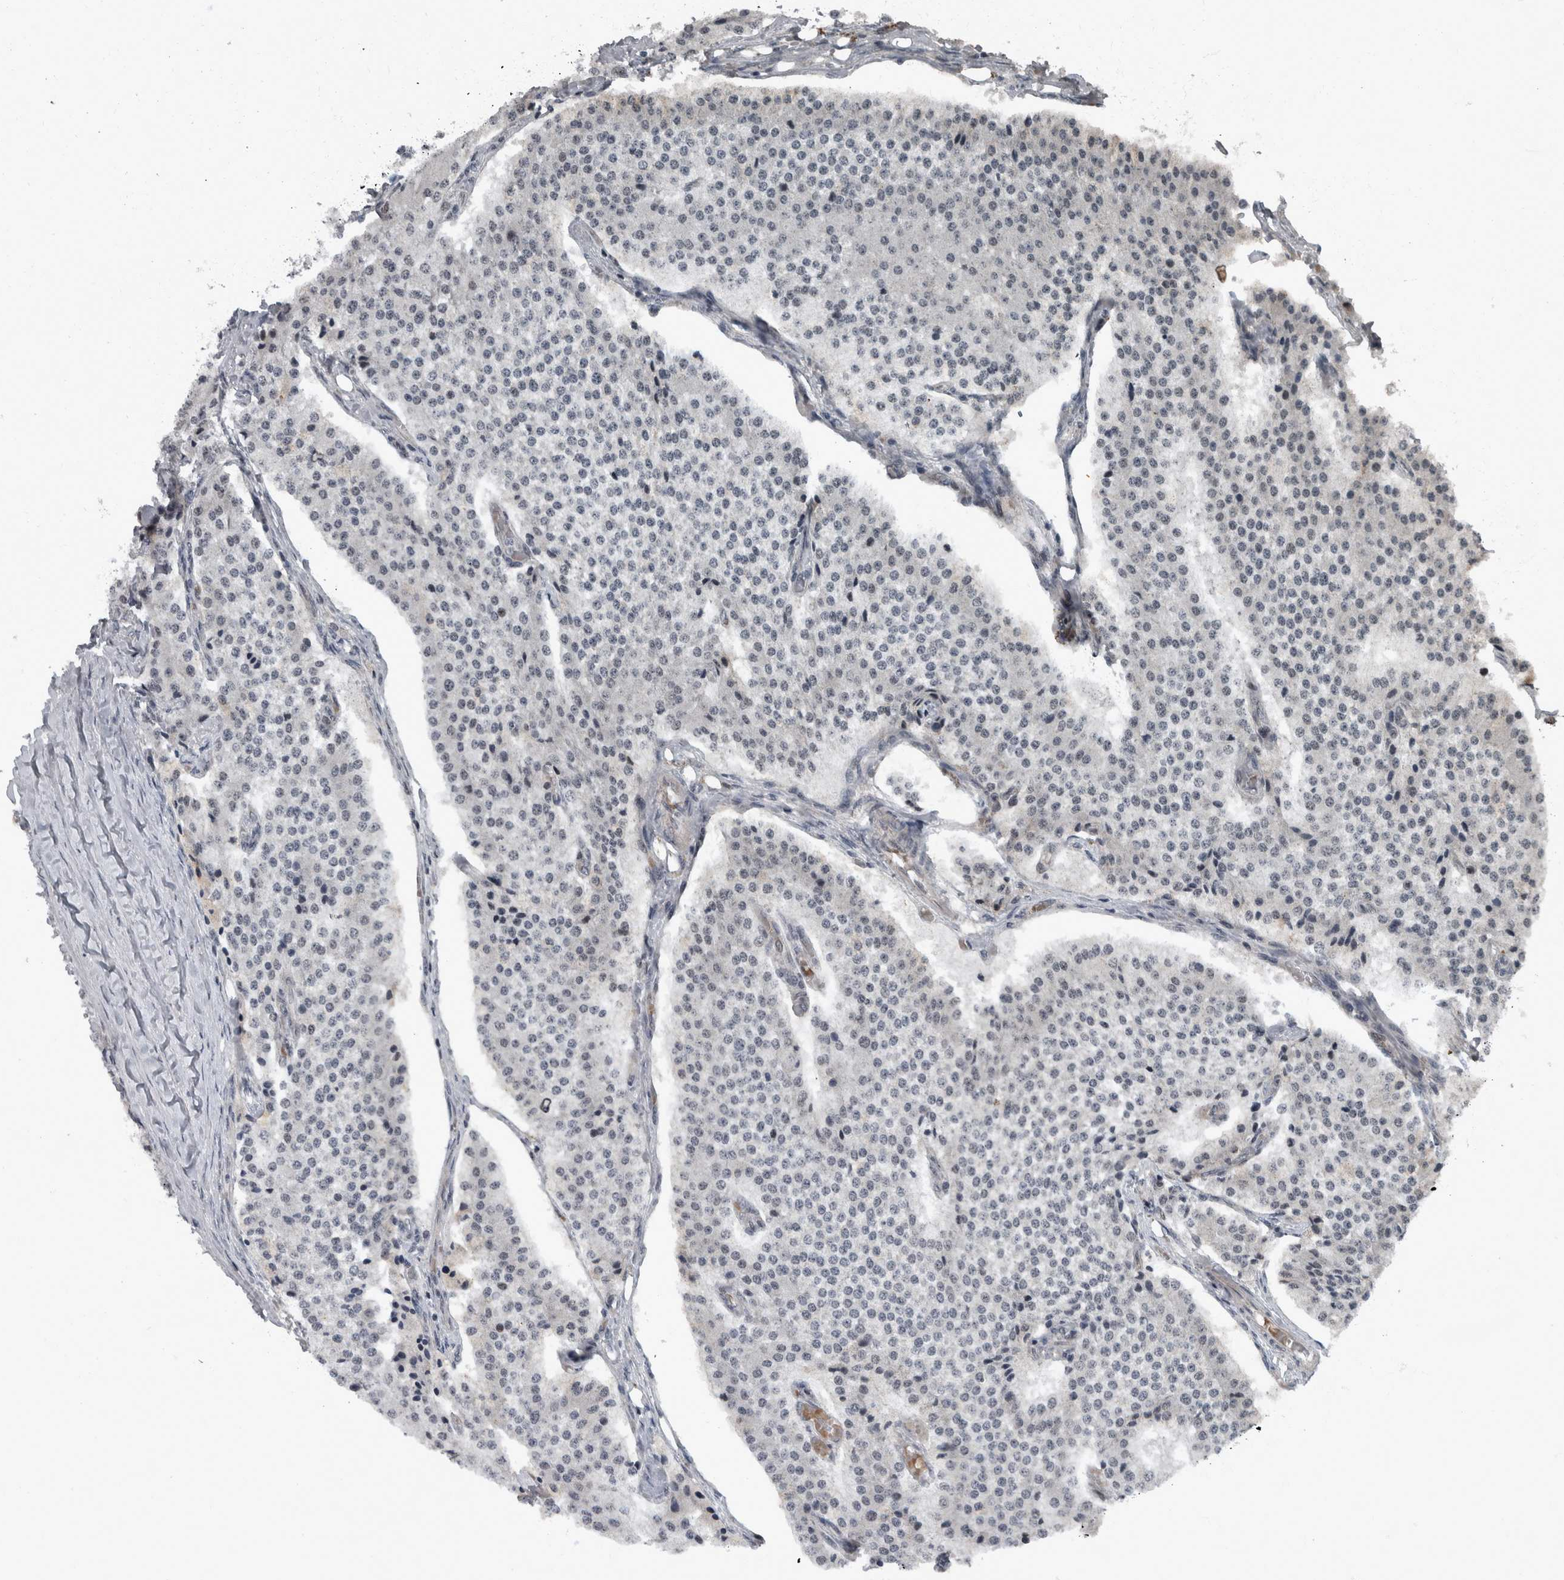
{"staining": {"intensity": "negative", "quantity": "none", "location": "none"}, "tissue": "carcinoid", "cell_type": "Tumor cells", "image_type": "cancer", "snomed": [{"axis": "morphology", "description": "Carcinoid, malignant, NOS"}, {"axis": "topography", "description": "Colon"}], "caption": "DAB (3,3'-diaminobenzidine) immunohistochemical staining of carcinoid (malignant) reveals no significant expression in tumor cells.", "gene": "WDR33", "patient": {"sex": "female", "age": 52}}